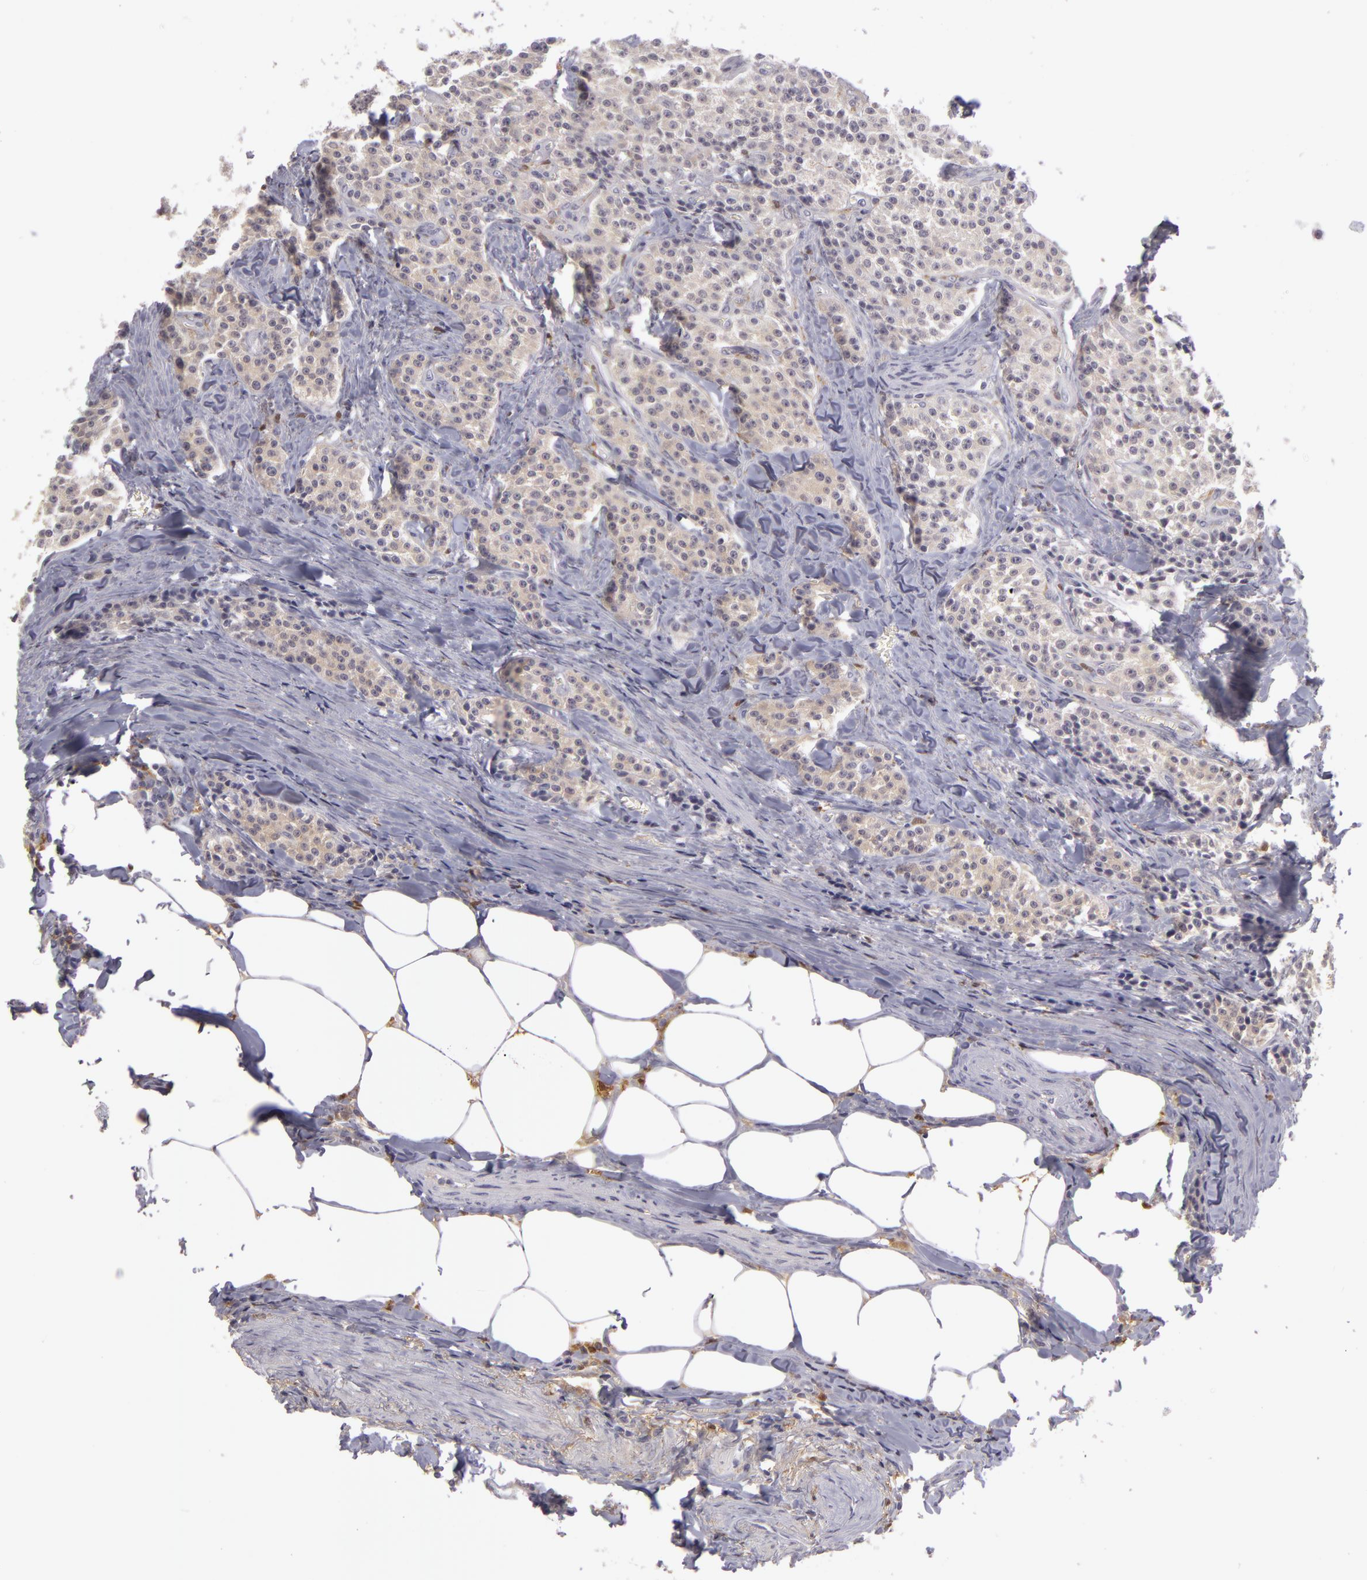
{"staining": {"intensity": "negative", "quantity": "none", "location": "none"}, "tissue": "carcinoid", "cell_type": "Tumor cells", "image_type": "cancer", "snomed": [{"axis": "morphology", "description": "Carcinoid, malignant, NOS"}, {"axis": "topography", "description": "Stomach"}], "caption": "The IHC micrograph has no significant staining in tumor cells of carcinoid tissue. Brightfield microscopy of IHC stained with DAB (3,3'-diaminobenzidine) (brown) and hematoxylin (blue), captured at high magnification.", "gene": "GNPDA1", "patient": {"sex": "female", "age": 76}}